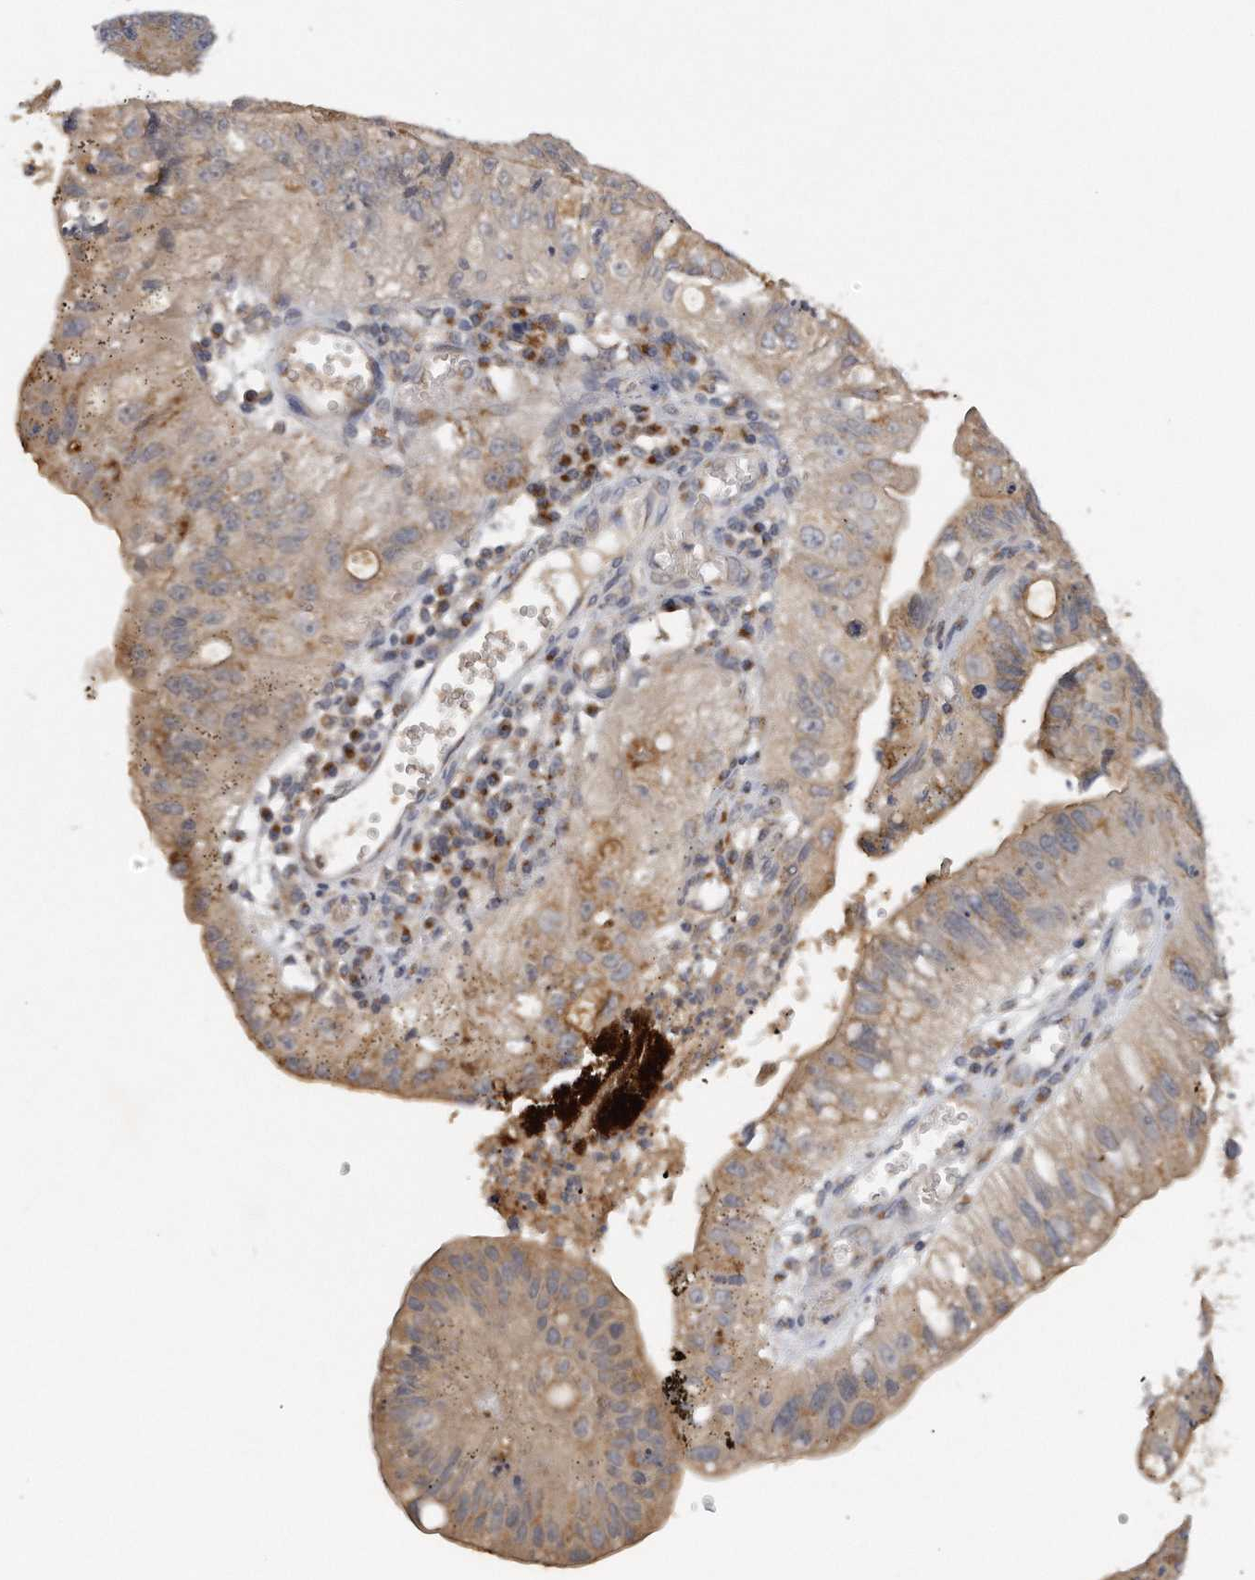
{"staining": {"intensity": "weak", "quantity": "25%-75%", "location": "cytoplasmic/membranous"}, "tissue": "stomach cancer", "cell_type": "Tumor cells", "image_type": "cancer", "snomed": [{"axis": "morphology", "description": "Adenocarcinoma, NOS"}, {"axis": "topography", "description": "Stomach"}], "caption": "Tumor cells exhibit weak cytoplasmic/membranous staining in approximately 25%-75% of cells in stomach cancer.", "gene": "TRAPPC14", "patient": {"sex": "male", "age": 59}}